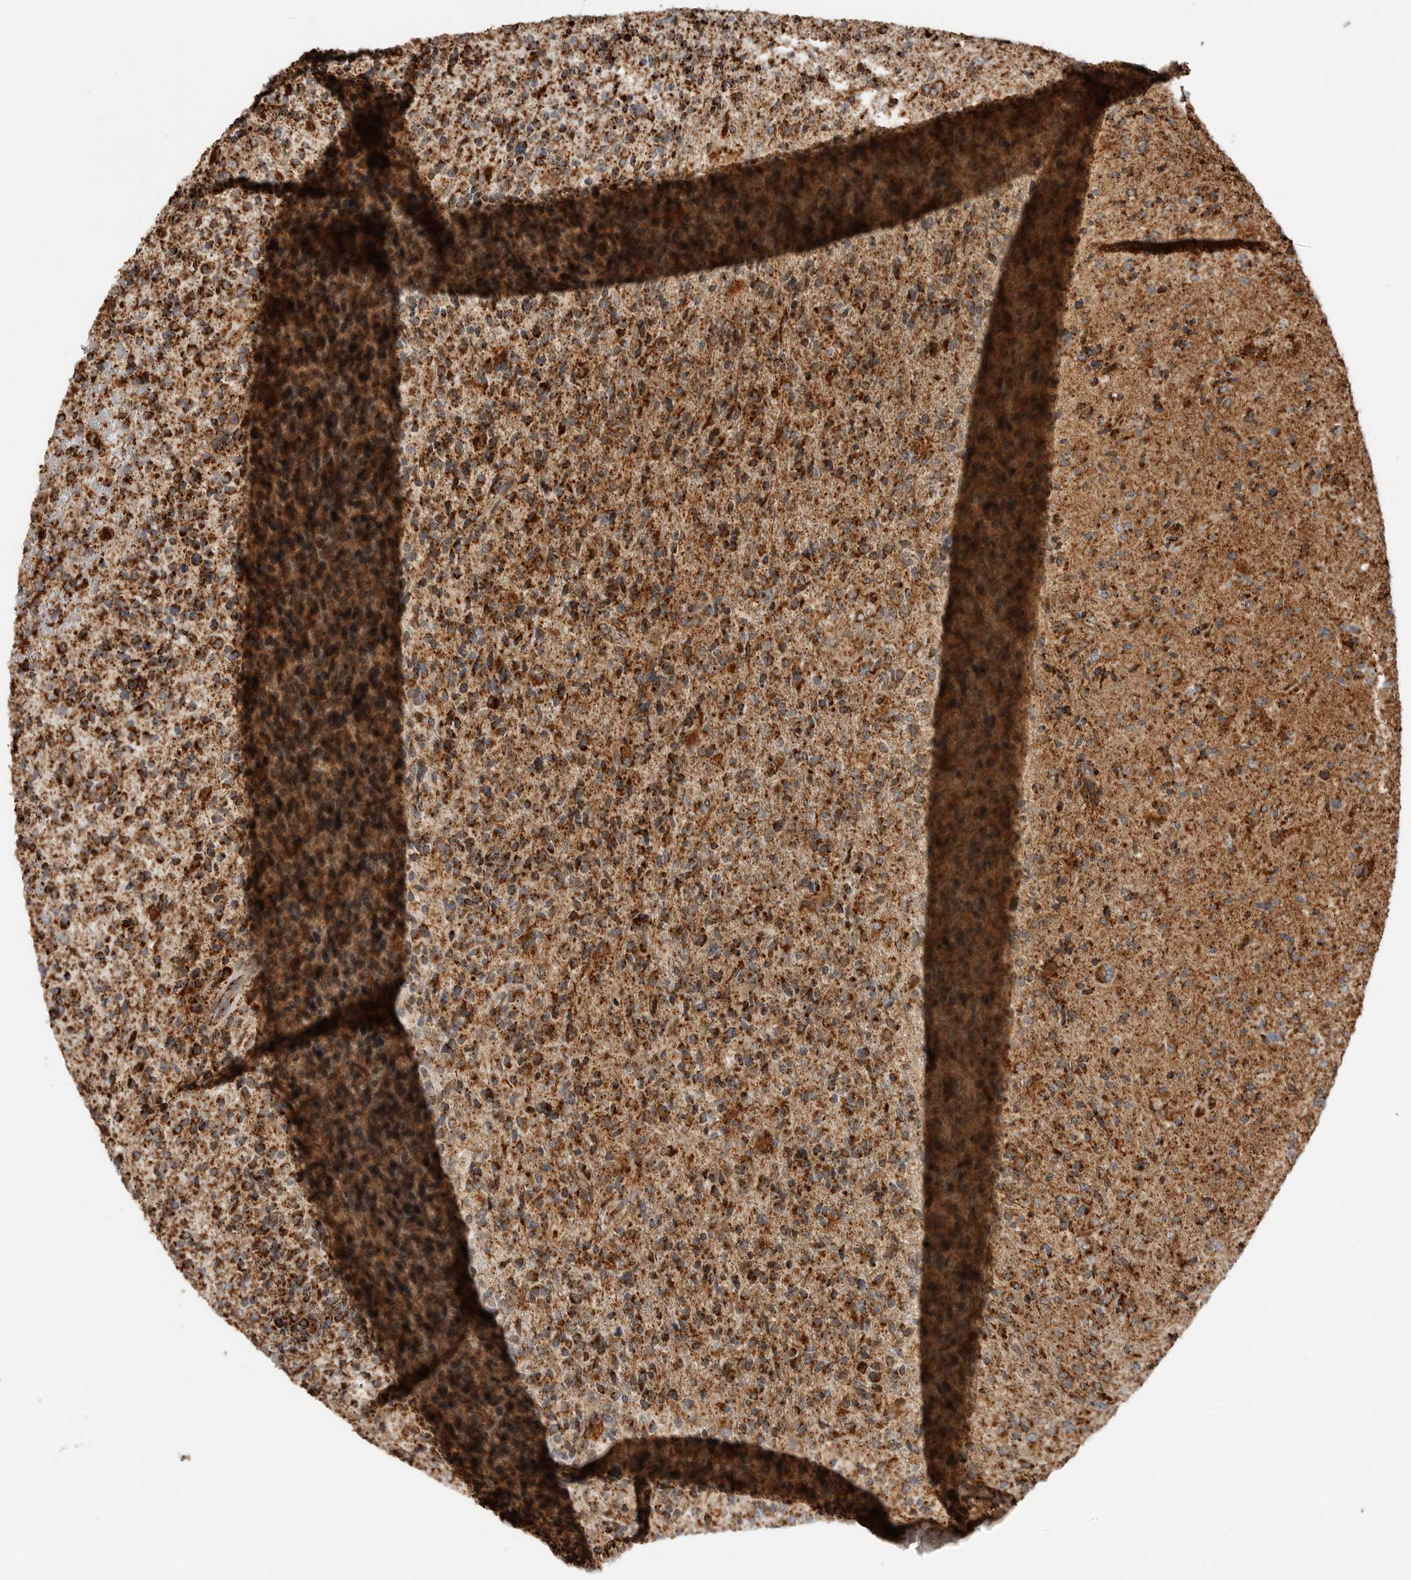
{"staining": {"intensity": "strong", "quantity": ">75%", "location": "cytoplasmic/membranous"}, "tissue": "glioma", "cell_type": "Tumor cells", "image_type": "cancer", "snomed": [{"axis": "morphology", "description": "Glioma, malignant, High grade"}, {"axis": "topography", "description": "Brain"}], "caption": "Glioma tissue displays strong cytoplasmic/membranous staining in about >75% of tumor cells", "gene": "BMP2K", "patient": {"sex": "male", "age": 72}}